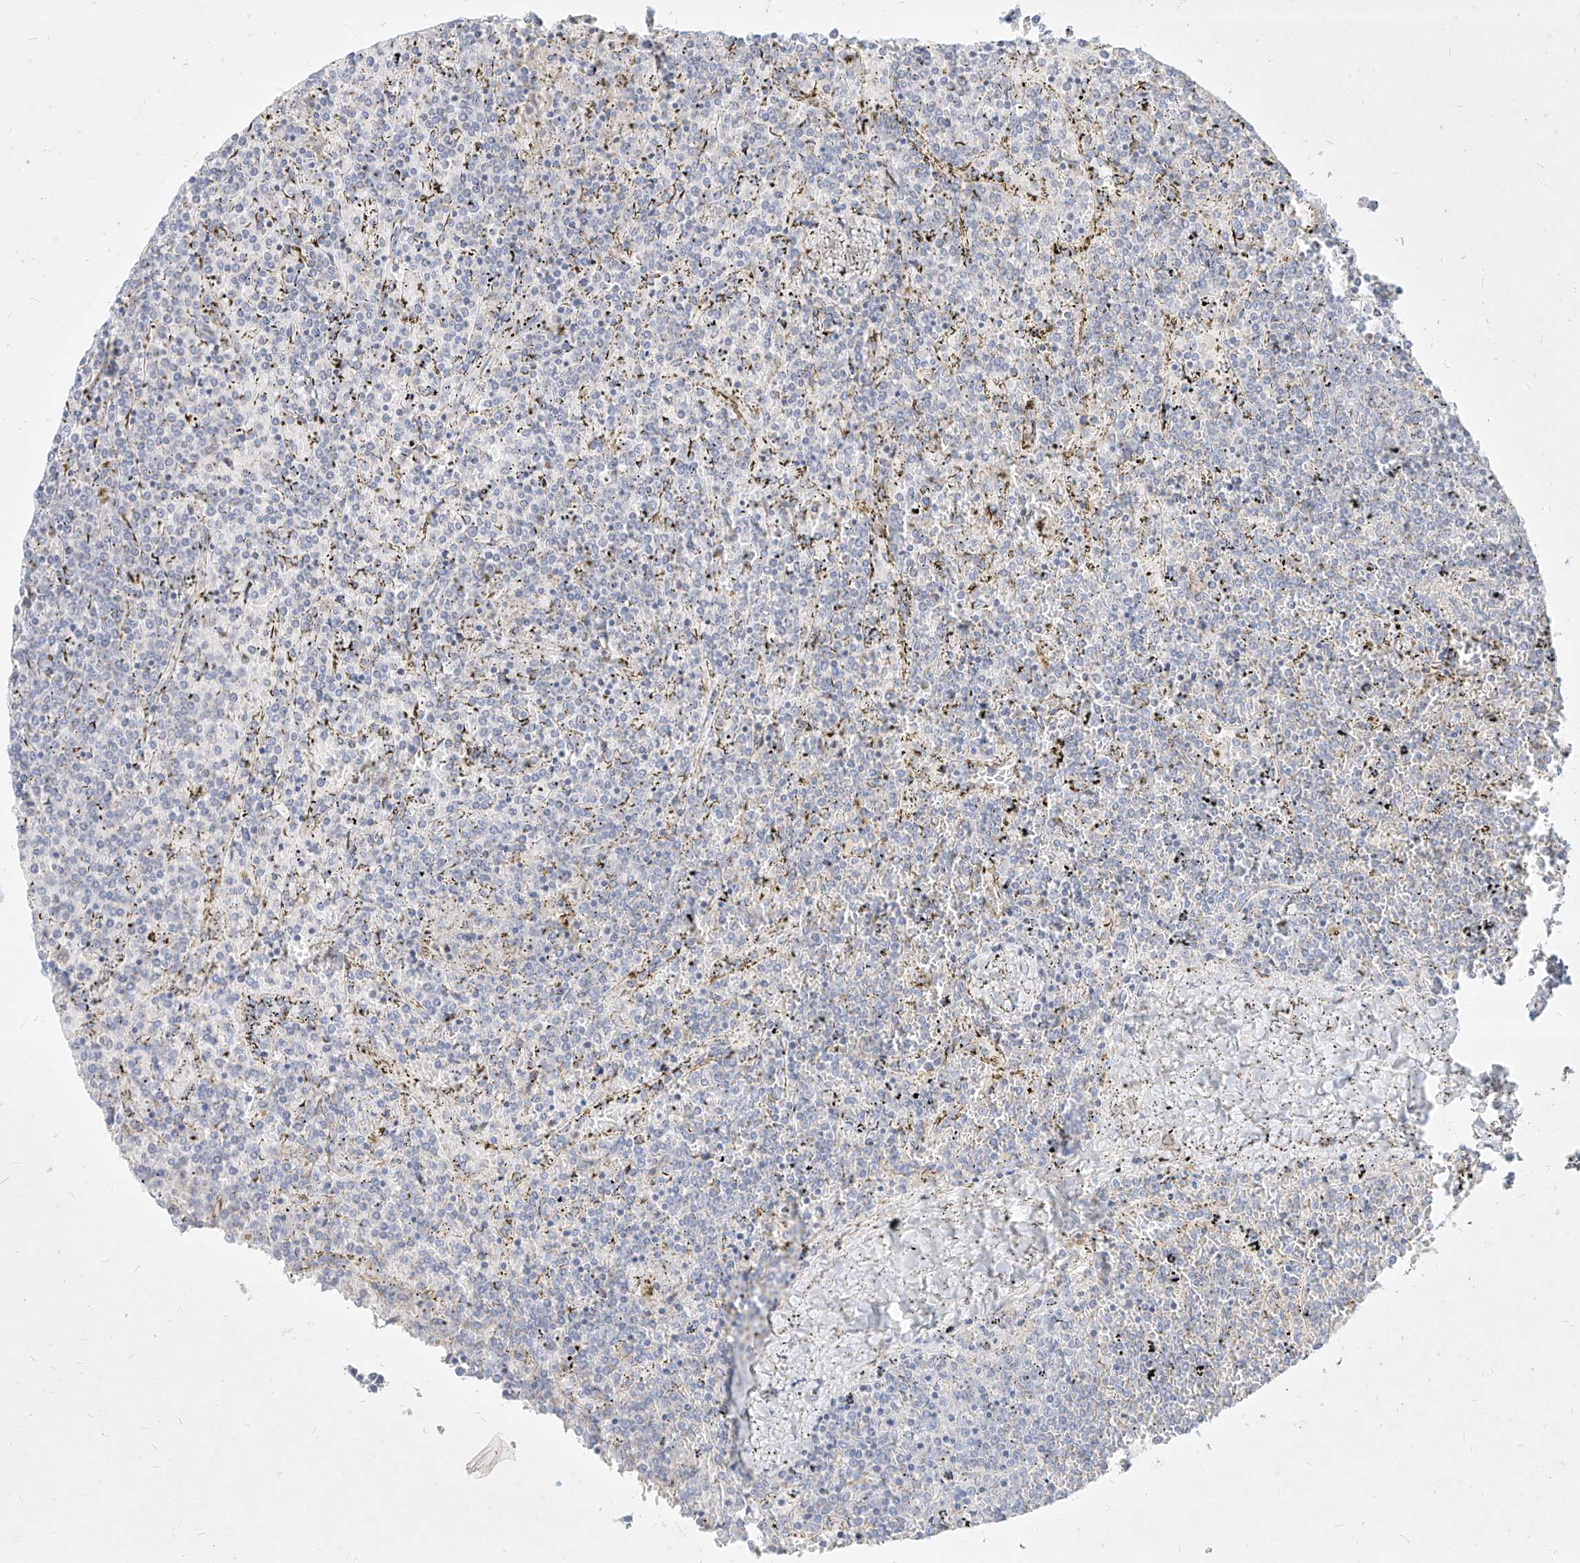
{"staining": {"intensity": "moderate", "quantity": "<25%", "location": "cytoplasmic/membranous"}, "tissue": "lymphoma", "cell_type": "Tumor cells", "image_type": "cancer", "snomed": [{"axis": "morphology", "description": "Malignant lymphoma, non-Hodgkin's type, Low grade"}, {"axis": "topography", "description": "Spleen"}], "caption": "A brown stain highlights moderate cytoplasmic/membranous expression of a protein in lymphoma tumor cells. (IHC, brightfield microscopy, high magnification).", "gene": "MTX2", "patient": {"sex": "female", "age": 19}}